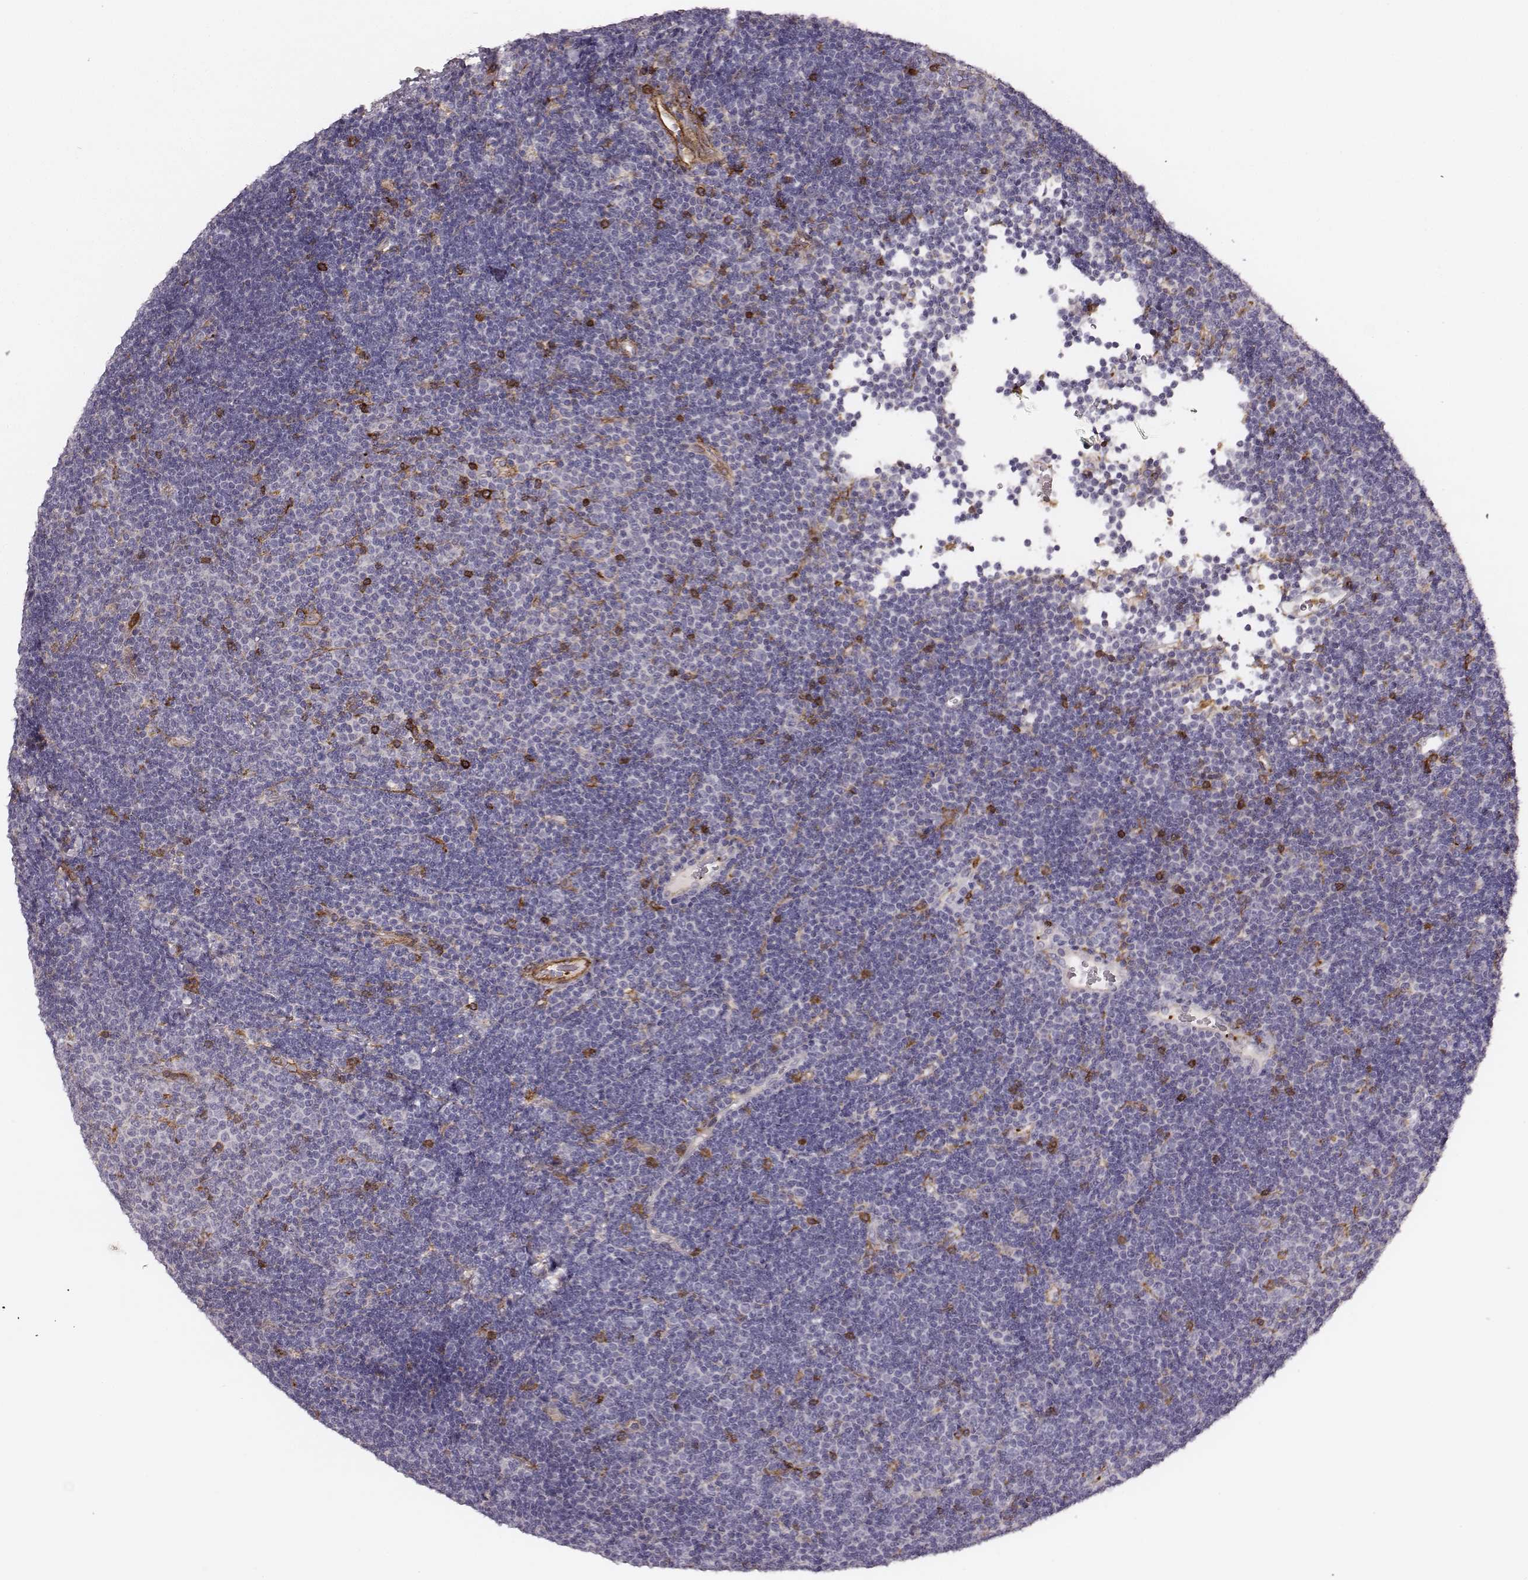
{"staining": {"intensity": "negative", "quantity": "none", "location": "none"}, "tissue": "lymphoma", "cell_type": "Tumor cells", "image_type": "cancer", "snomed": [{"axis": "morphology", "description": "Malignant lymphoma, non-Hodgkin's type, Low grade"}, {"axis": "topography", "description": "Brain"}], "caption": "High power microscopy photomicrograph of an immunohistochemistry (IHC) photomicrograph of low-grade malignant lymphoma, non-Hodgkin's type, revealing no significant staining in tumor cells. Nuclei are stained in blue.", "gene": "ZYX", "patient": {"sex": "female", "age": 66}}